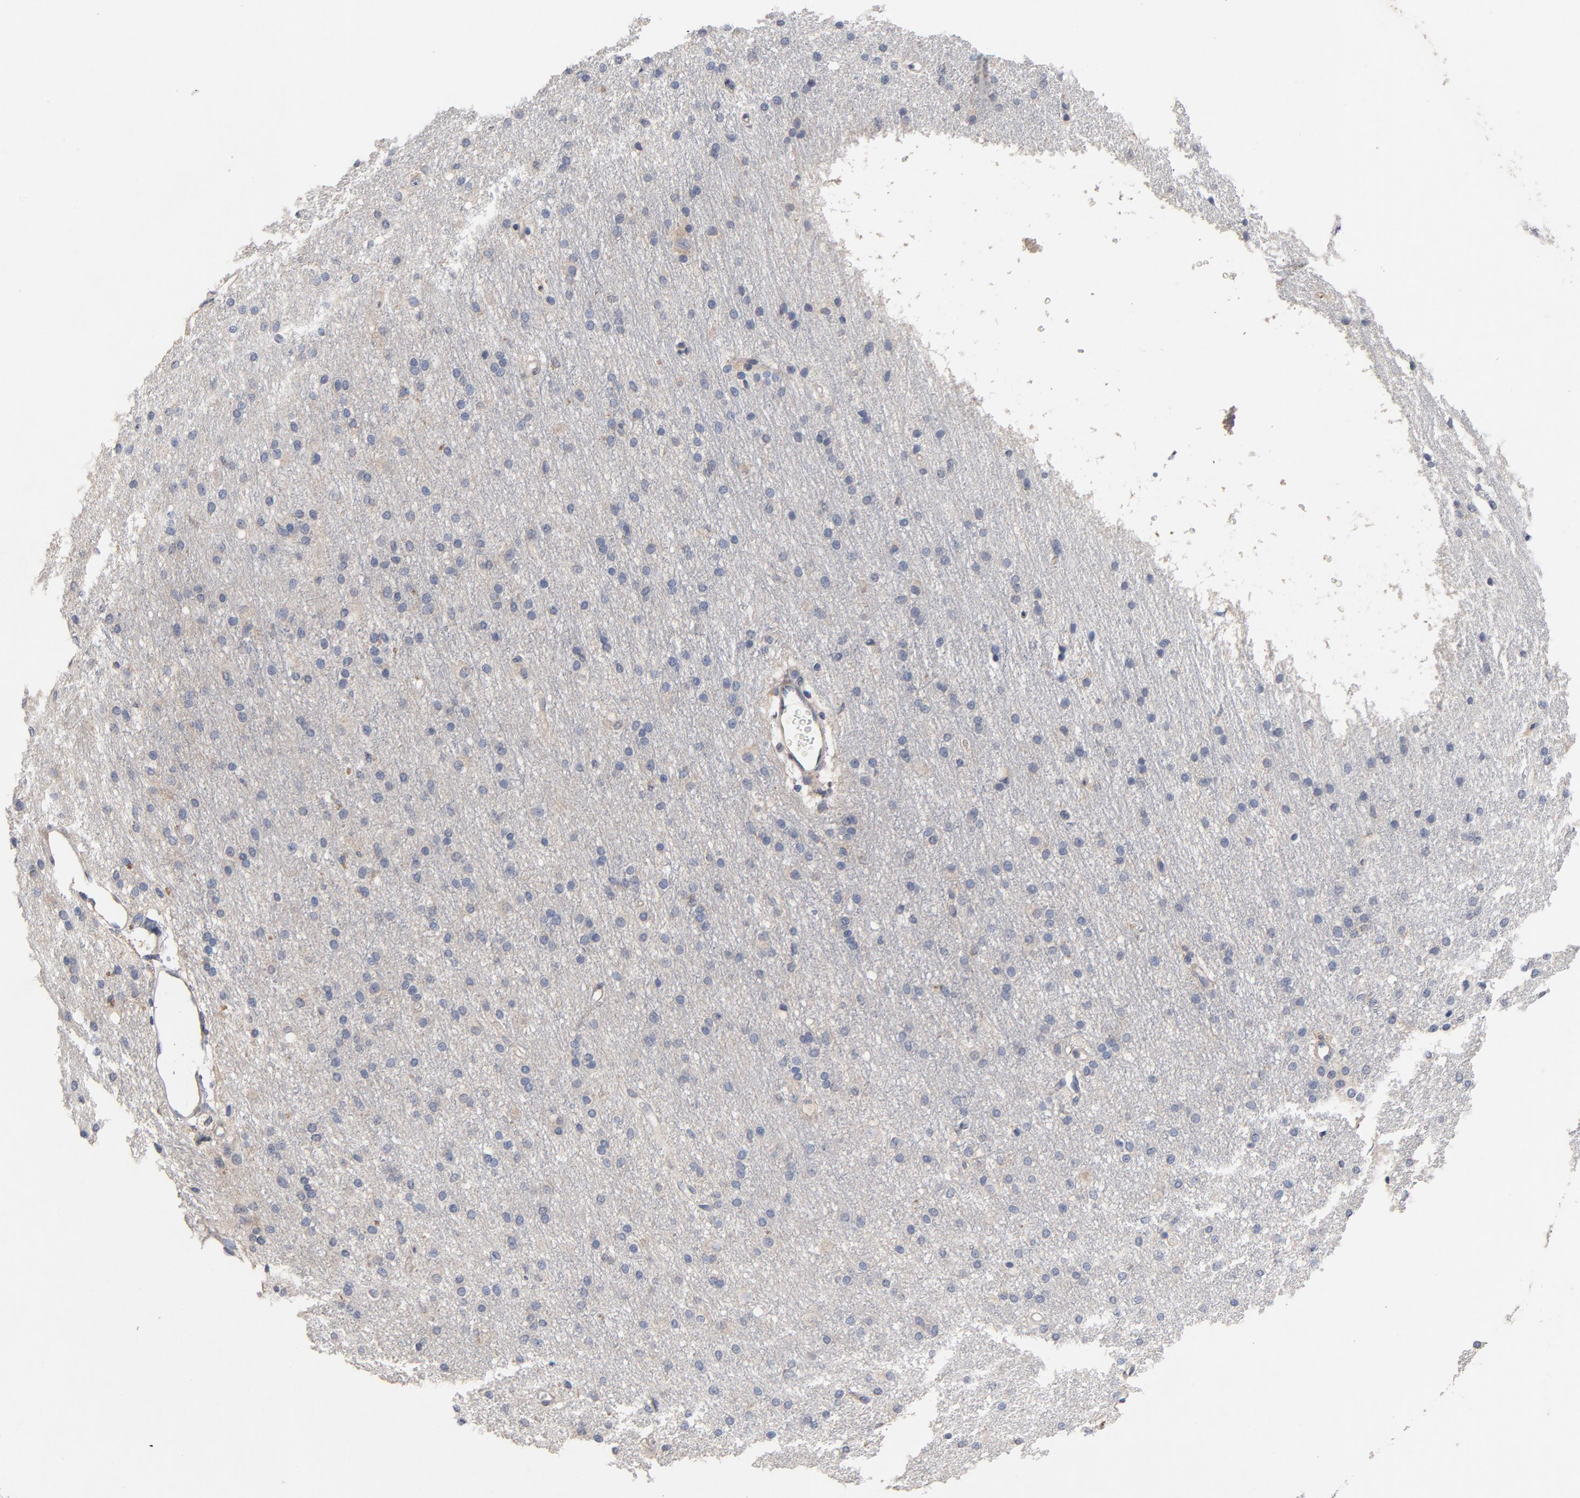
{"staining": {"intensity": "negative", "quantity": "none", "location": "none"}, "tissue": "cerebral cortex", "cell_type": "Endothelial cells", "image_type": "normal", "snomed": [{"axis": "morphology", "description": "Normal tissue, NOS"}, {"axis": "morphology", "description": "Inflammation, NOS"}, {"axis": "topography", "description": "Cerebral cortex"}], "caption": "Immunohistochemistry (IHC) photomicrograph of normal cerebral cortex: cerebral cortex stained with DAB (3,3'-diaminobenzidine) demonstrates no significant protein positivity in endothelial cells.", "gene": "CCDC134", "patient": {"sex": "male", "age": 6}}